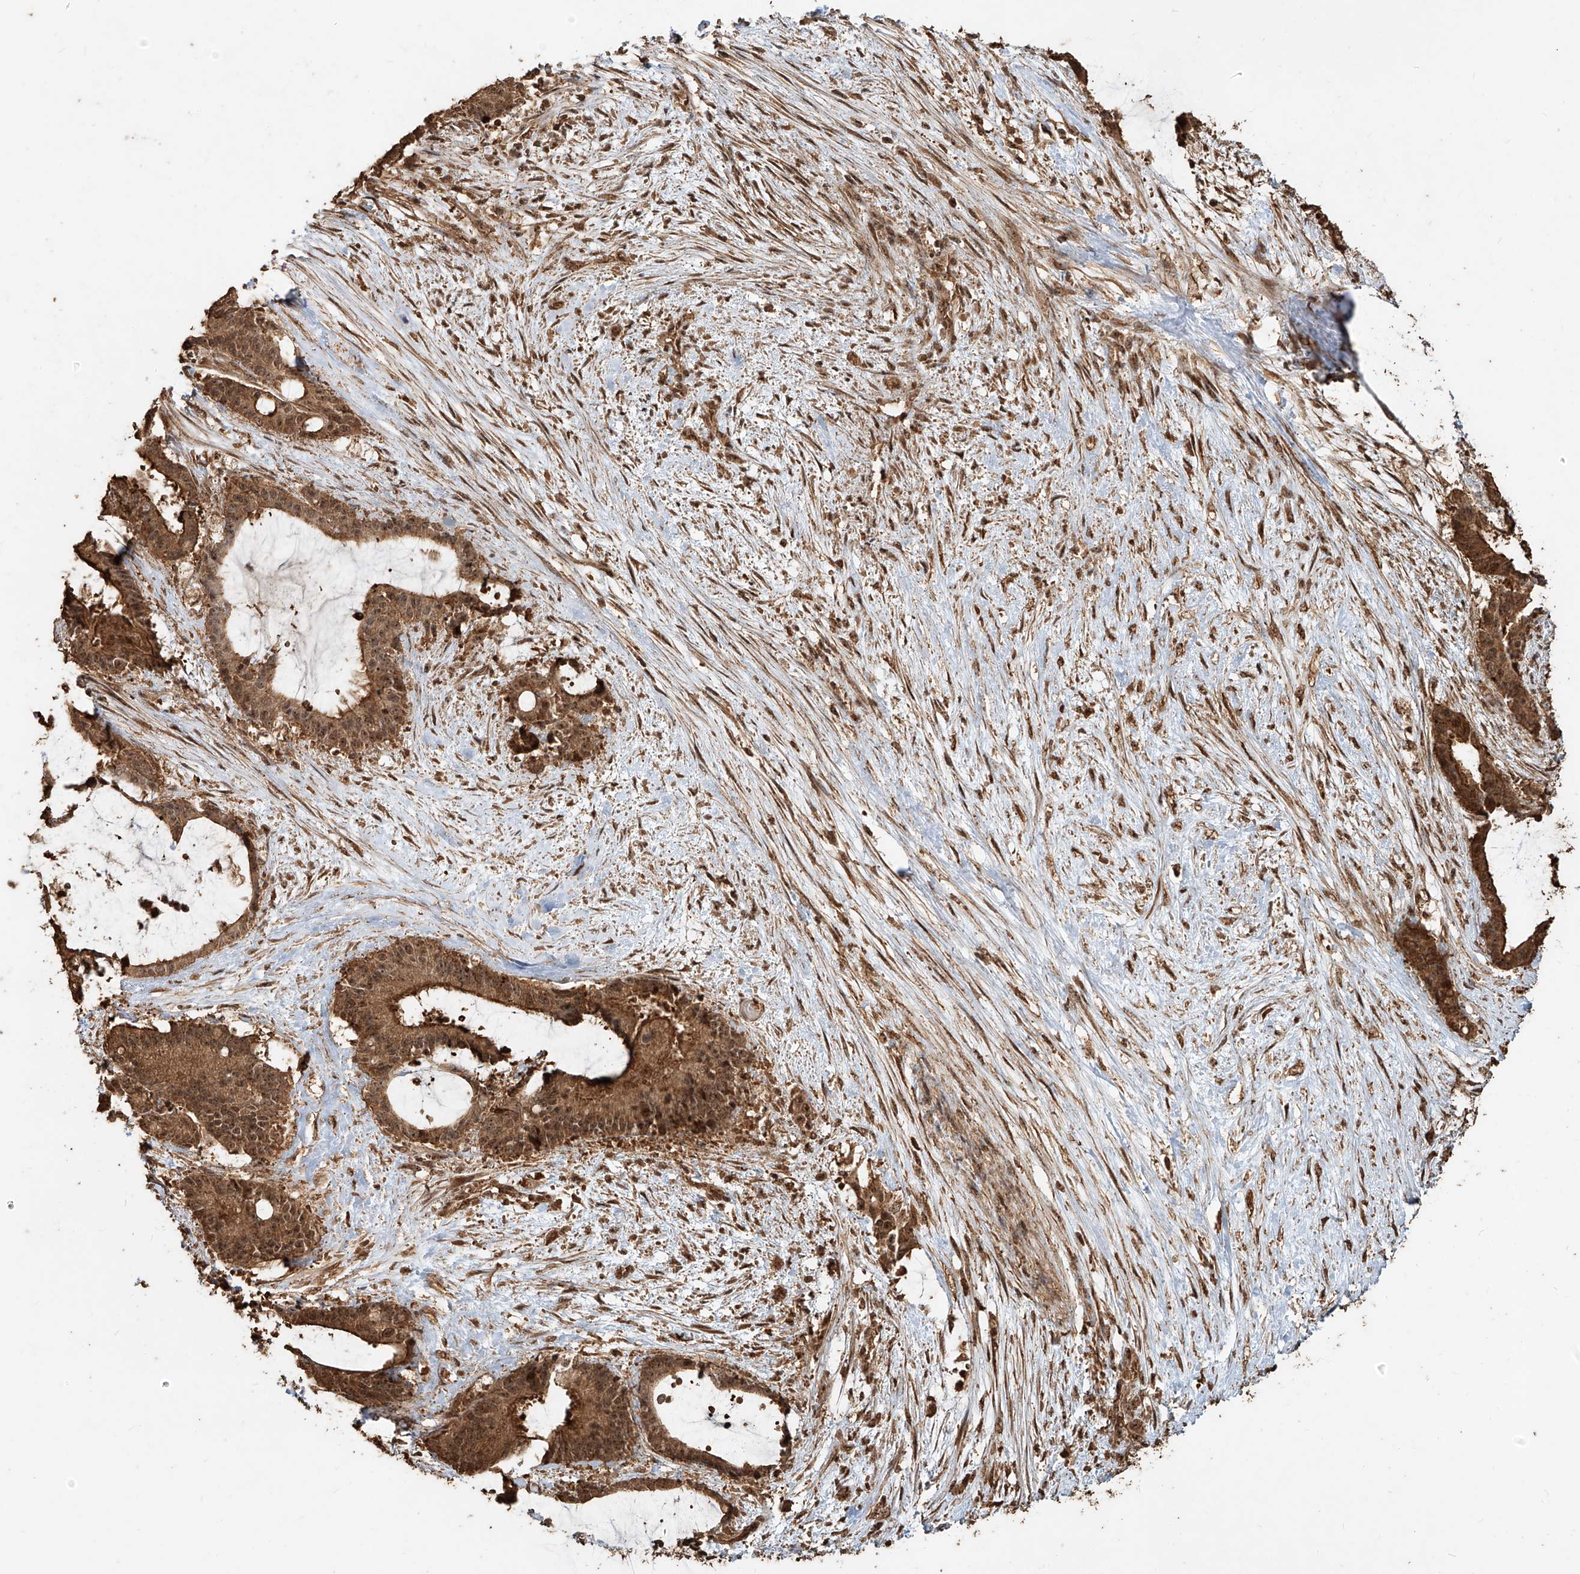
{"staining": {"intensity": "moderate", "quantity": ">75%", "location": "cytoplasmic/membranous,nuclear"}, "tissue": "liver cancer", "cell_type": "Tumor cells", "image_type": "cancer", "snomed": [{"axis": "morphology", "description": "Normal tissue, NOS"}, {"axis": "morphology", "description": "Cholangiocarcinoma"}, {"axis": "topography", "description": "Liver"}, {"axis": "topography", "description": "Peripheral nerve tissue"}], "caption": "Human liver cancer stained with a protein marker reveals moderate staining in tumor cells.", "gene": "ZNF660", "patient": {"sex": "female", "age": 73}}